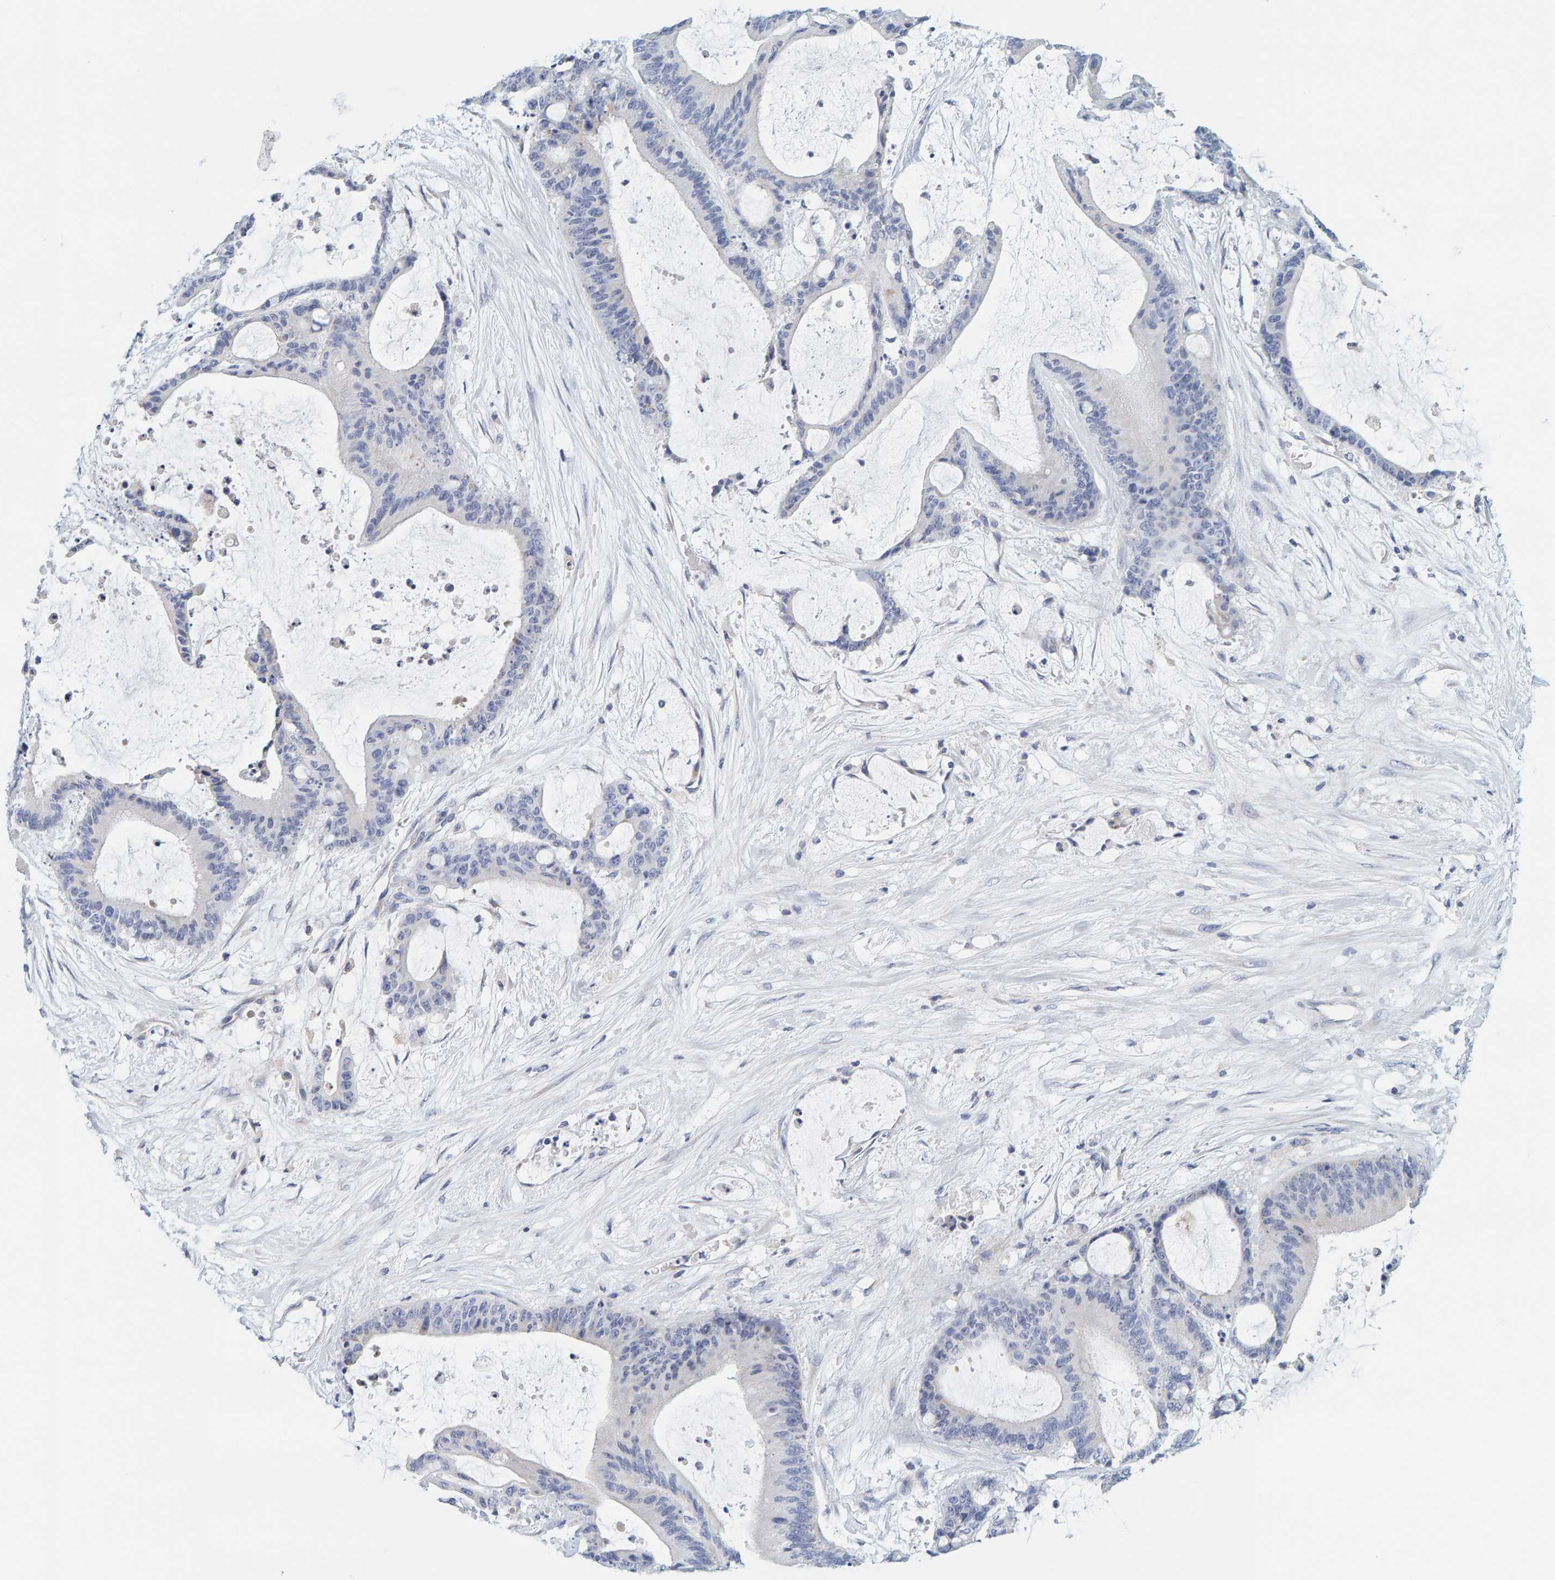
{"staining": {"intensity": "negative", "quantity": "none", "location": "none"}, "tissue": "liver cancer", "cell_type": "Tumor cells", "image_type": "cancer", "snomed": [{"axis": "morphology", "description": "Cholangiocarcinoma"}, {"axis": "topography", "description": "Liver"}], "caption": "A histopathology image of cholangiocarcinoma (liver) stained for a protein exhibits no brown staining in tumor cells. Brightfield microscopy of IHC stained with DAB (brown) and hematoxylin (blue), captured at high magnification.", "gene": "MOG", "patient": {"sex": "female", "age": 73}}